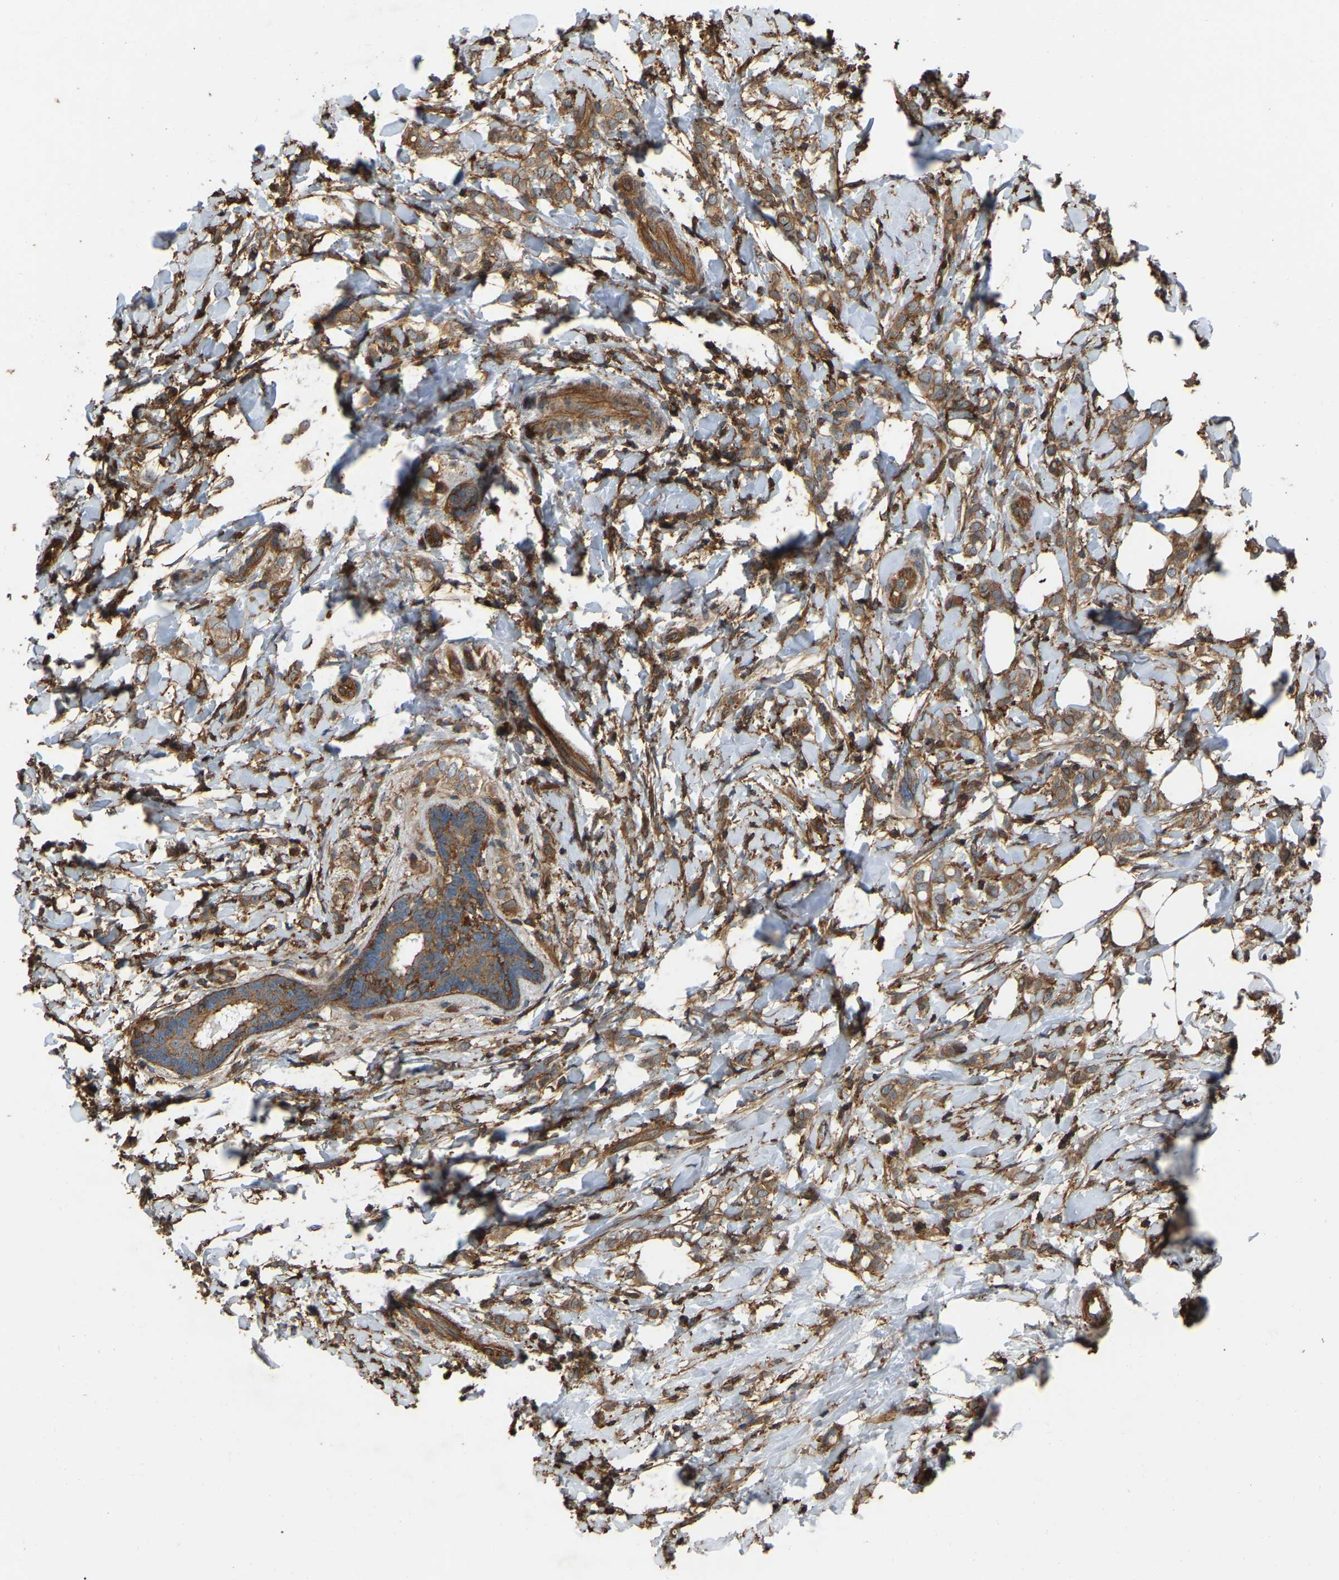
{"staining": {"intensity": "moderate", "quantity": ">75%", "location": "cytoplasmic/membranous"}, "tissue": "breast cancer", "cell_type": "Tumor cells", "image_type": "cancer", "snomed": [{"axis": "morphology", "description": "Normal tissue, NOS"}, {"axis": "morphology", "description": "Lobular carcinoma"}, {"axis": "topography", "description": "Breast"}], "caption": "Protein staining of breast cancer tissue exhibits moderate cytoplasmic/membranous staining in approximately >75% of tumor cells. (DAB (3,3'-diaminobenzidine) = brown stain, brightfield microscopy at high magnification).", "gene": "SAMD9L", "patient": {"sex": "female", "age": 47}}